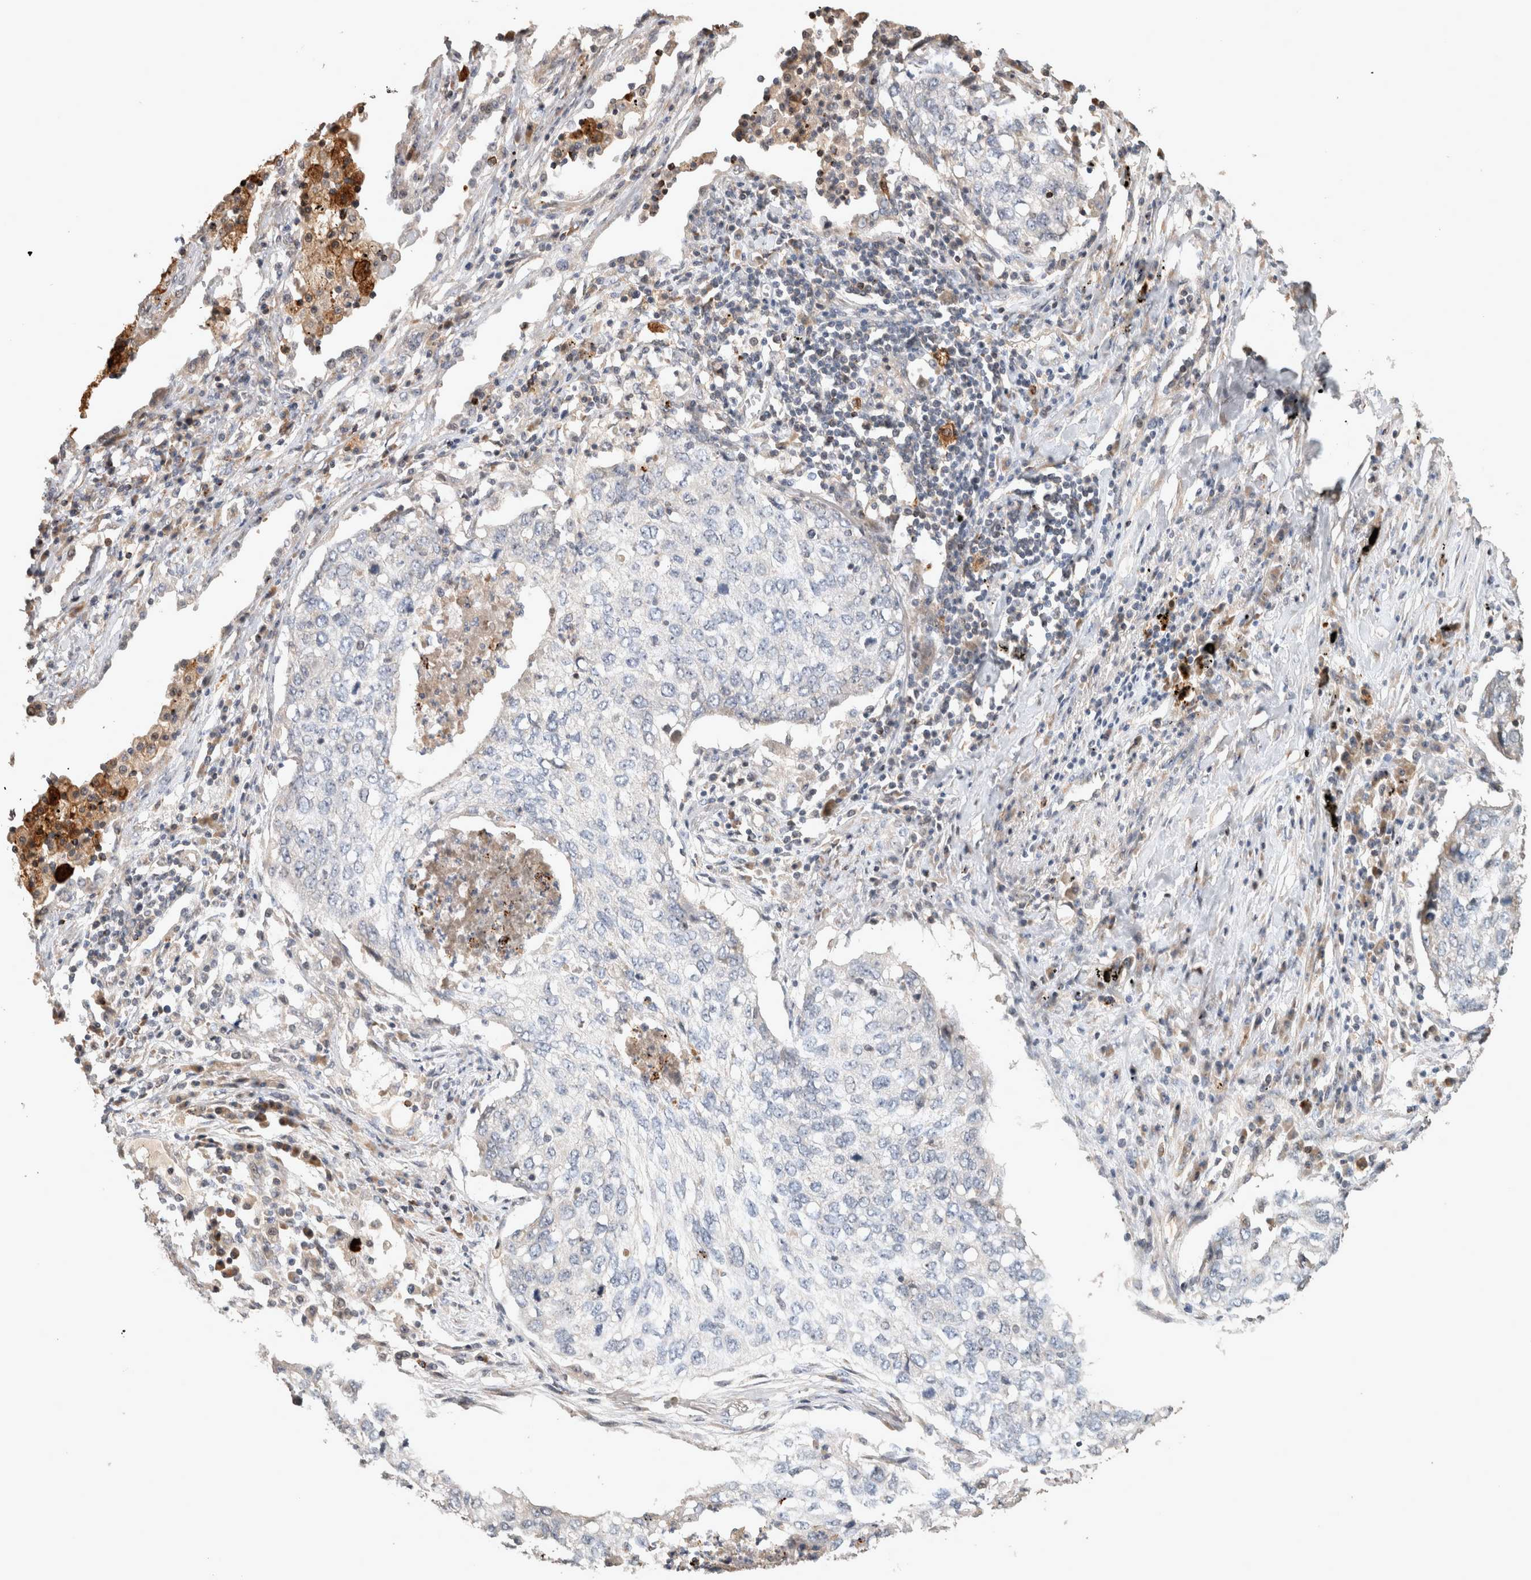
{"staining": {"intensity": "negative", "quantity": "none", "location": "none"}, "tissue": "lung cancer", "cell_type": "Tumor cells", "image_type": "cancer", "snomed": [{"axis": "morphology", "description": "Squamous cell carcinoma, NOS"}, {"axis": "topography", "description": "Lung"}], "caption": "Tumor cells show no significant protein positivity in squamous cell carcinoma (lung).", "gene": "SERAC1", "patient": {"sex": "female", "age": 63}}